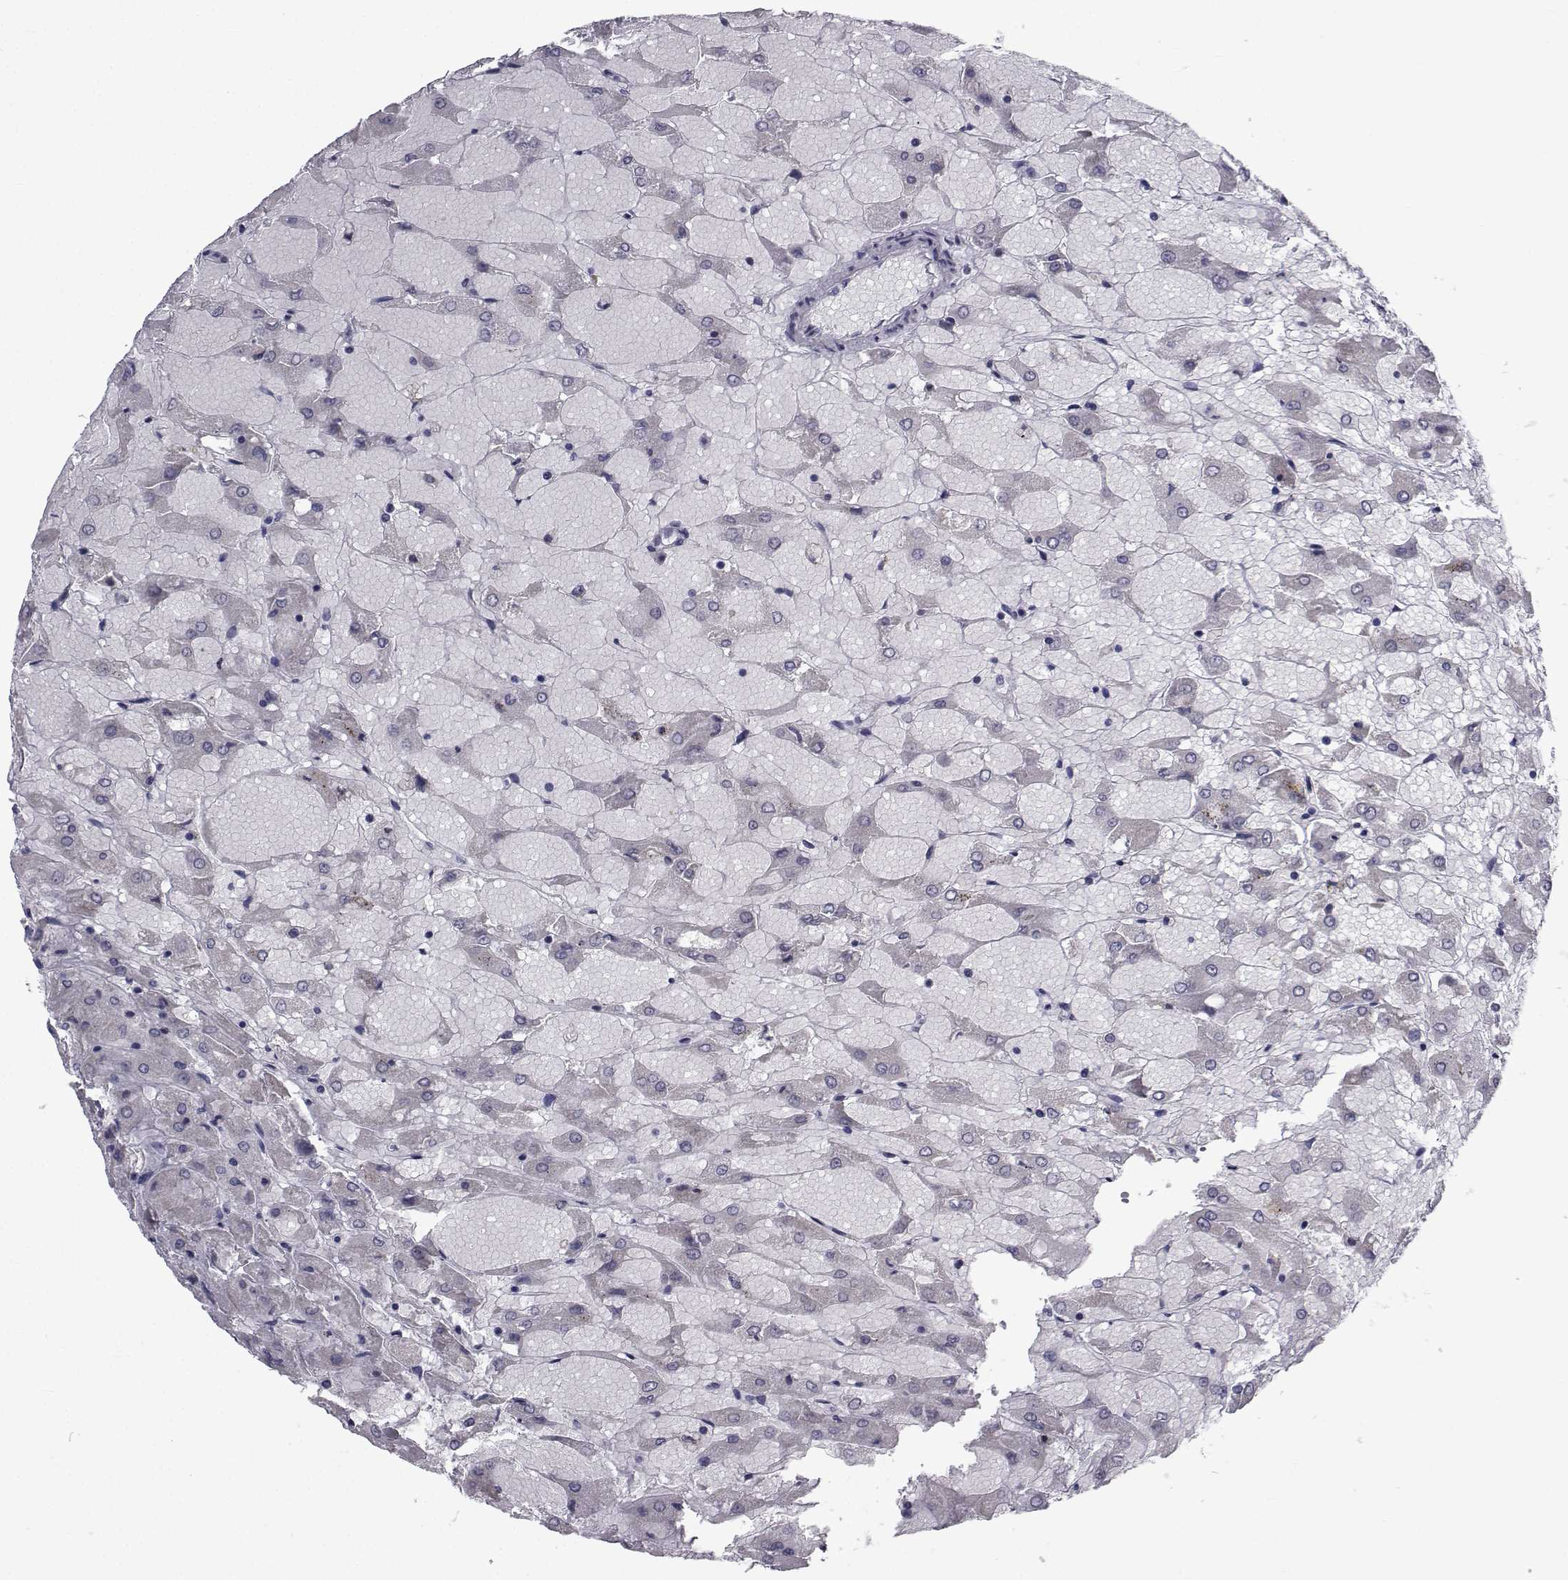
{"staining": {"intensity": "negative", "quantity": "none", "location": "none"}, "tissue": "renal cancer", "cell_type": "Tumor cells", "image_type": "cancer", "snomed": [{"axis": "morphology", "description": "Adenocarcinoma, NOS"}, {"axis": "topography", "description": "Kidney"}], "caption": "Renal cancer (adenocarcinoma) stained for a protein using IHC exhibits no expression tumor cells.", "gene": "FDXR", "patient": {"sex": "male", "age": 72}}